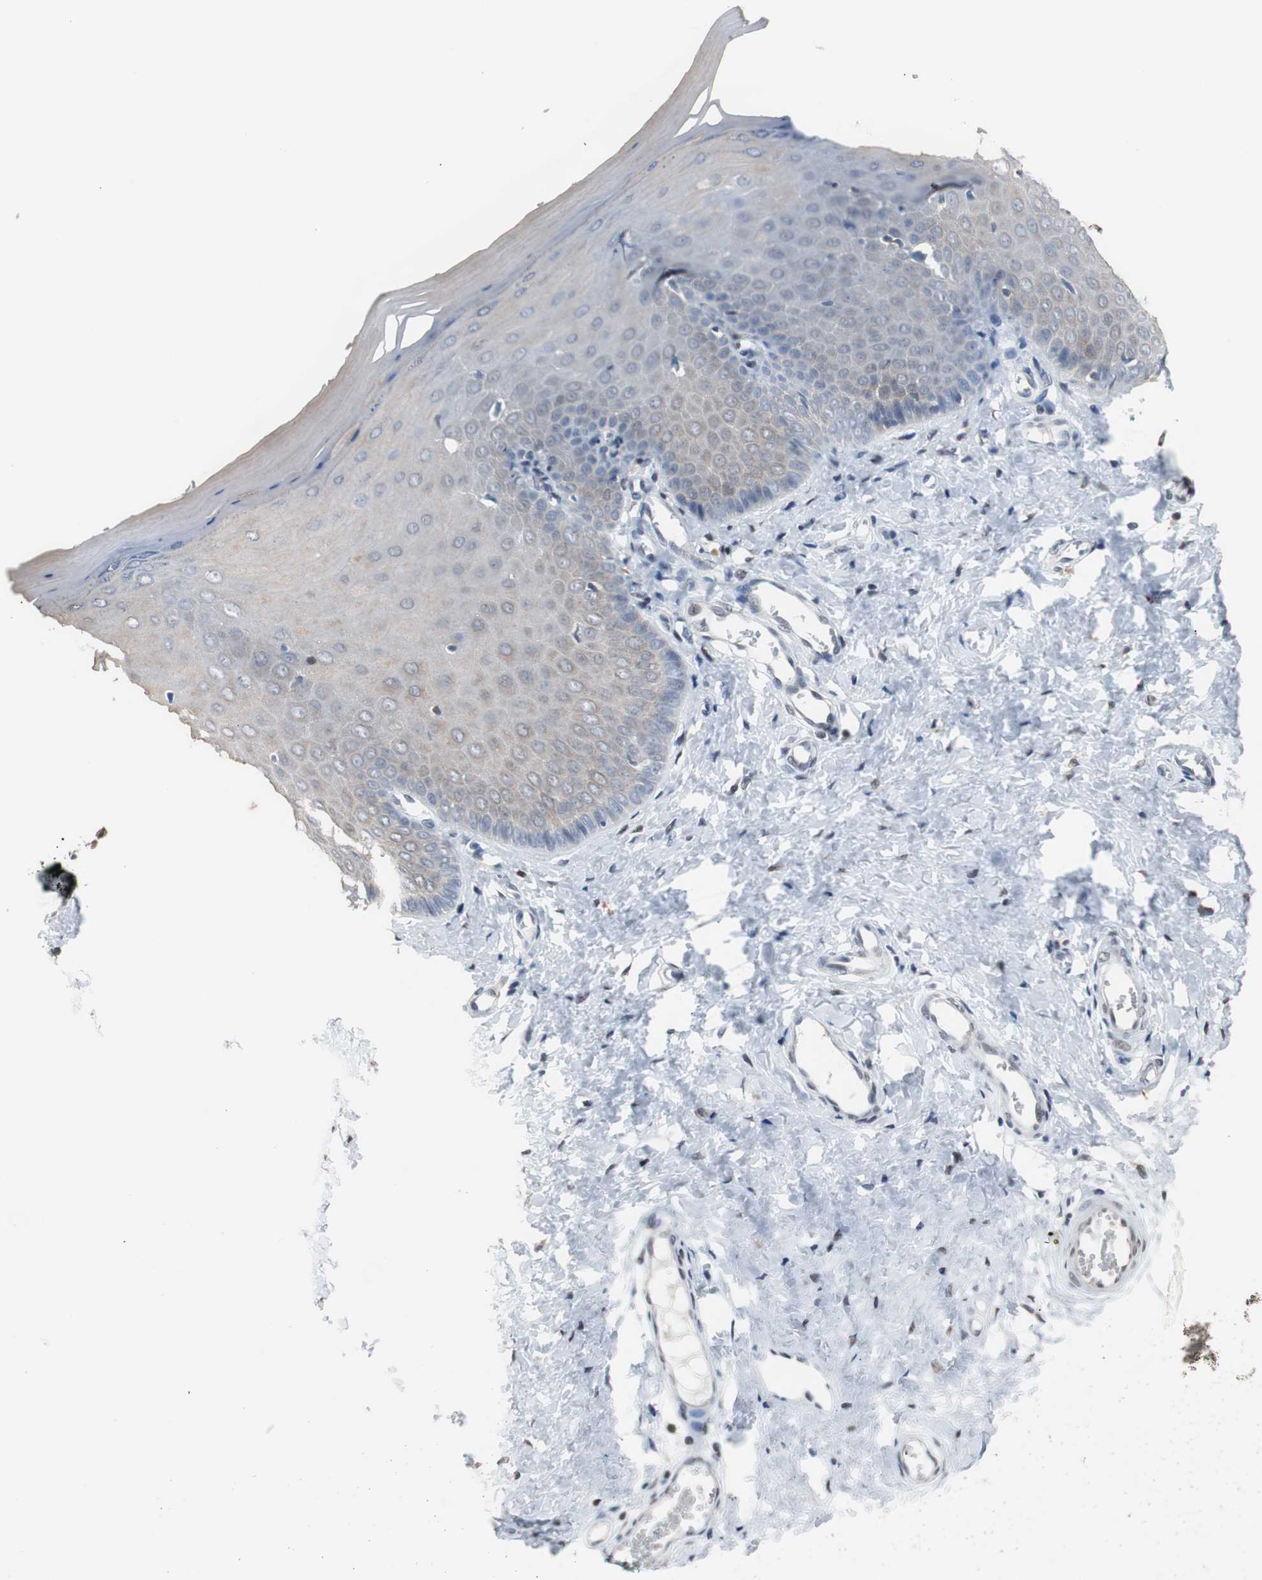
{"staining": {"intensity": "weak", "quantity": "25%-75%", "location": "cytoplasmic/membranous"}, "tissue": "cervix", "cell_type": "Squamous epithelial cells", "image_type": "normal", "snomed": [{"axis": "morphology", "description": "Normal tissue, NOS"}, {"axis": "topography", "description": "Cervix"}], "caption": "High-magnification brightfield microscopy of normal cervix stained with DAB (brown) and counterstained with hematoxylin (blue). squamous epithelial cells exhibit weak cytoplasmic/membranous expression is identified in about25%-75% of cells.", "gene": "ZHX2", "patient": {"sex": "female", "age": 55}}